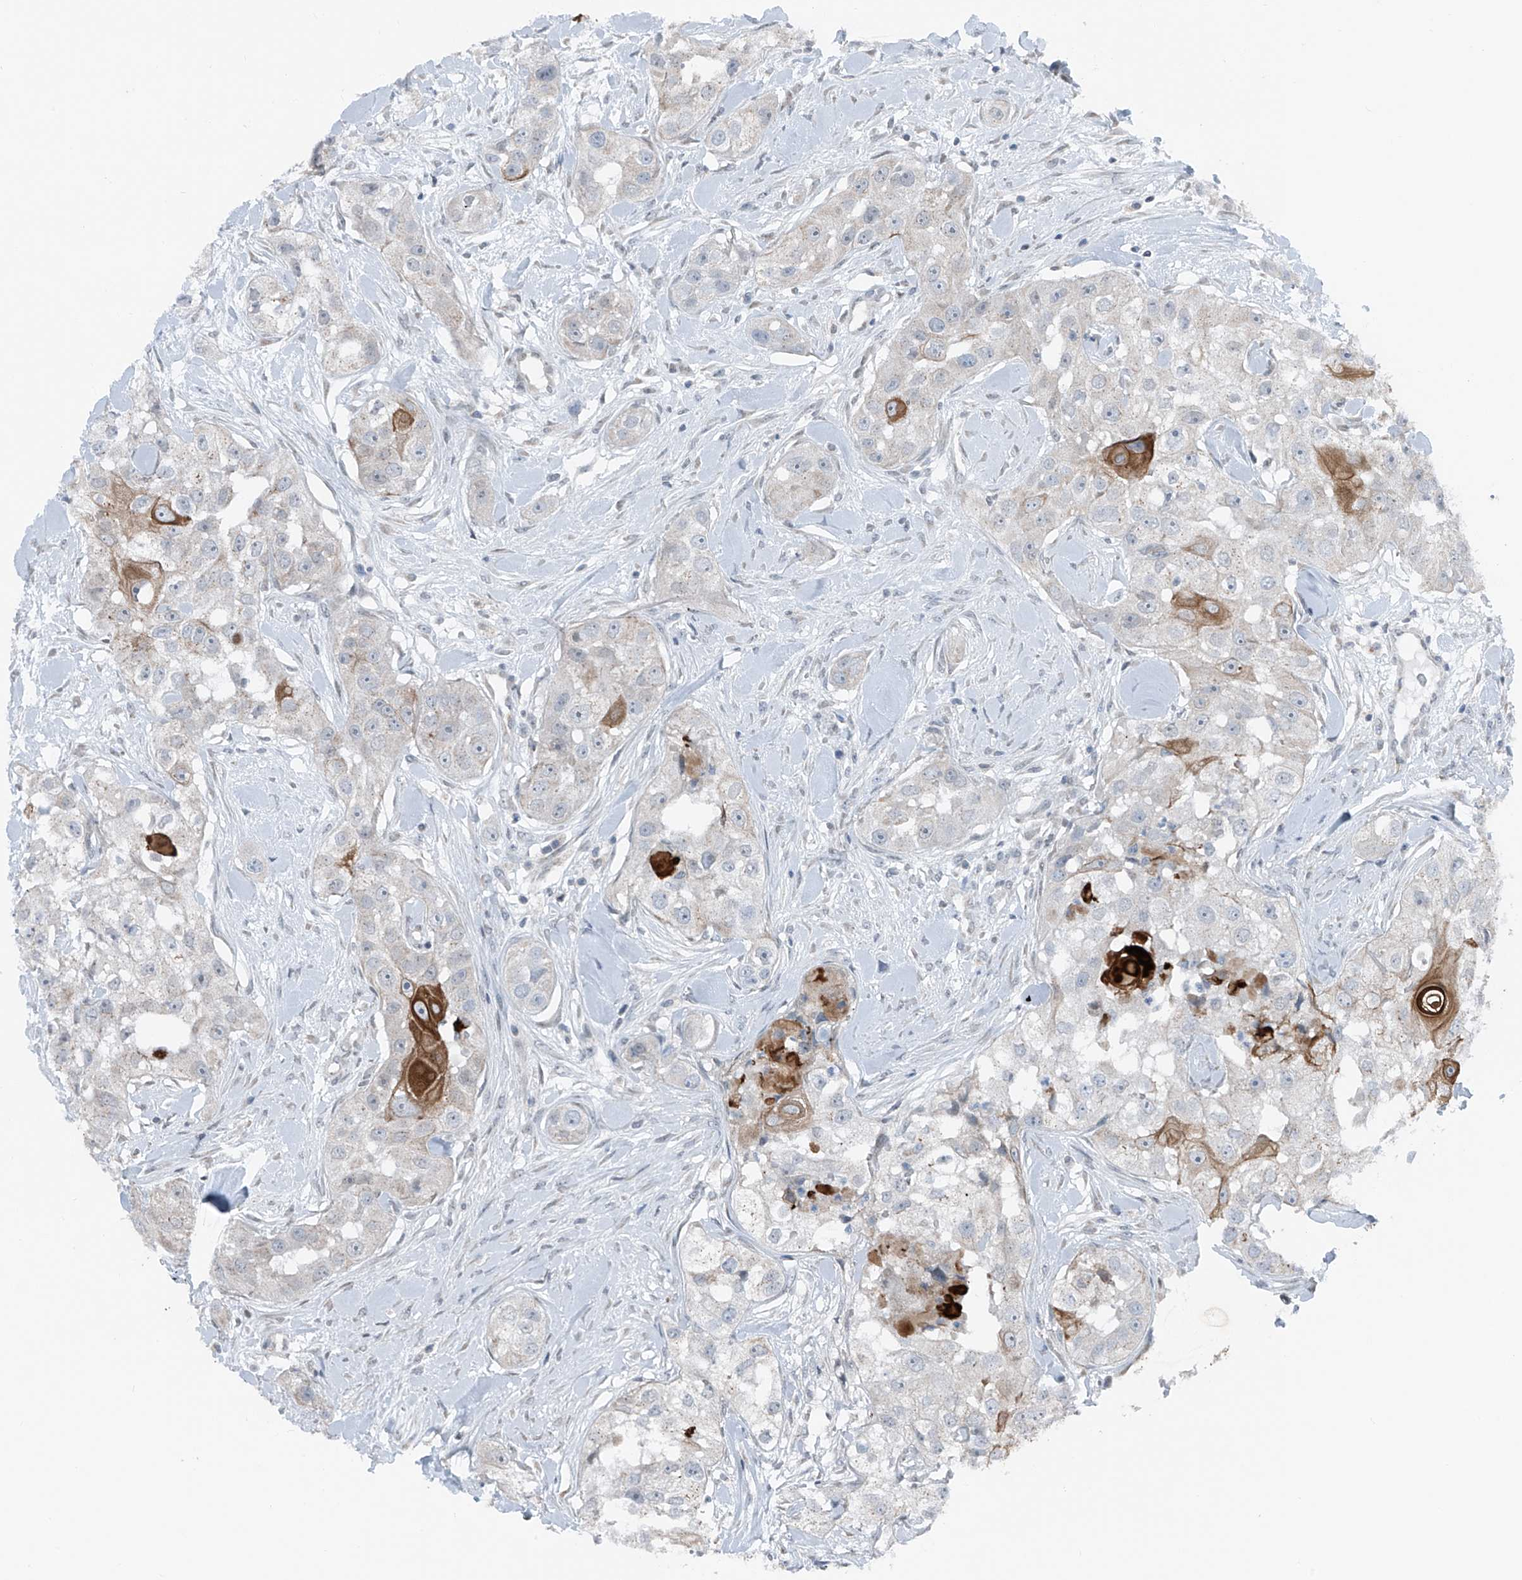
{"staining": {"intensity": "moderate", "quantity": "<25%", "location": "cytoplasmic/membranous"}, "tissue": "head and neck cancer", "cell_type": "Tumor cells", "image_type": "cancer", "snomed": [{"axis": "morphology", "description": "Normal tissue, NOS"}, {"axis": "morphology", "description": "Squamous cell carcinoma, NOS"}, {"axis": "topography", "description": "Skeletal muscle"}, {"axis": "topography", "description": "Head-Neck"}], "caption": "Protein staining by immunohistochemistry demonstrates moderate cytoplasmic/membranous positivity in about <25% of tumor cells in squamous cell carcinoma (head and neck).", "gene": "DYRK1B", "patient": {"sex": "male", "age": 51}}